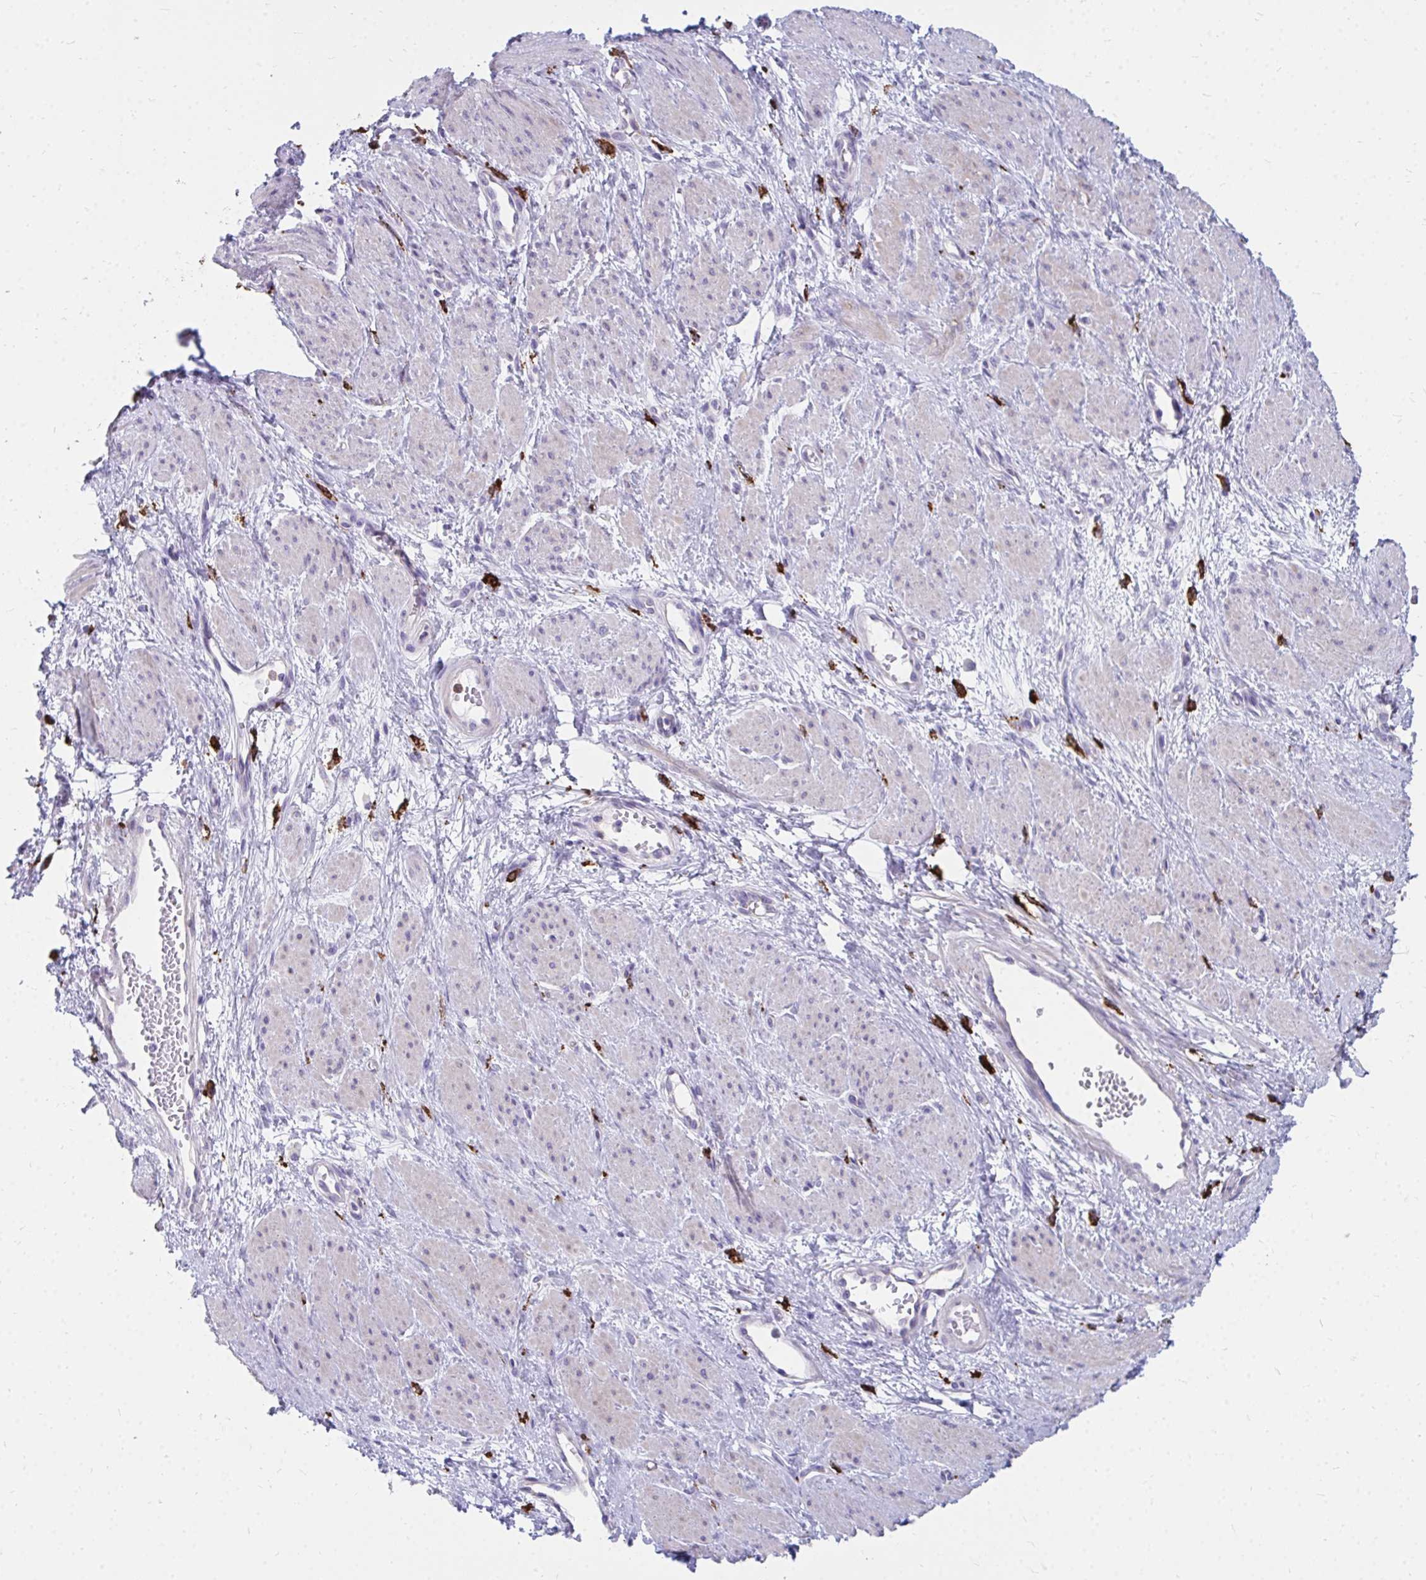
{"staining": {"intensity": "negative", "quantity": "none", "location": "none"}, "tissue": "smooth muscle", "cell_type": "Smooth muscle cells", "image_type": "normal", "snomed": [{"axis": "morphology", "description": "Normal tissue, NOS"}, {"axis": "topography", "description": "Smooth muscle"}, {"axis": "topography", "description": "Uterus"}], "caption": "Unremarkable smooth muscle was stained to show a protein in brown. There is no significant staining in smooth muscle cells. (DAB (3,3'-diaminobenzidine) immunohistochemistry, high magnification).", "gene": "CD163", "patient": {"sex": "female", "age": 39}}